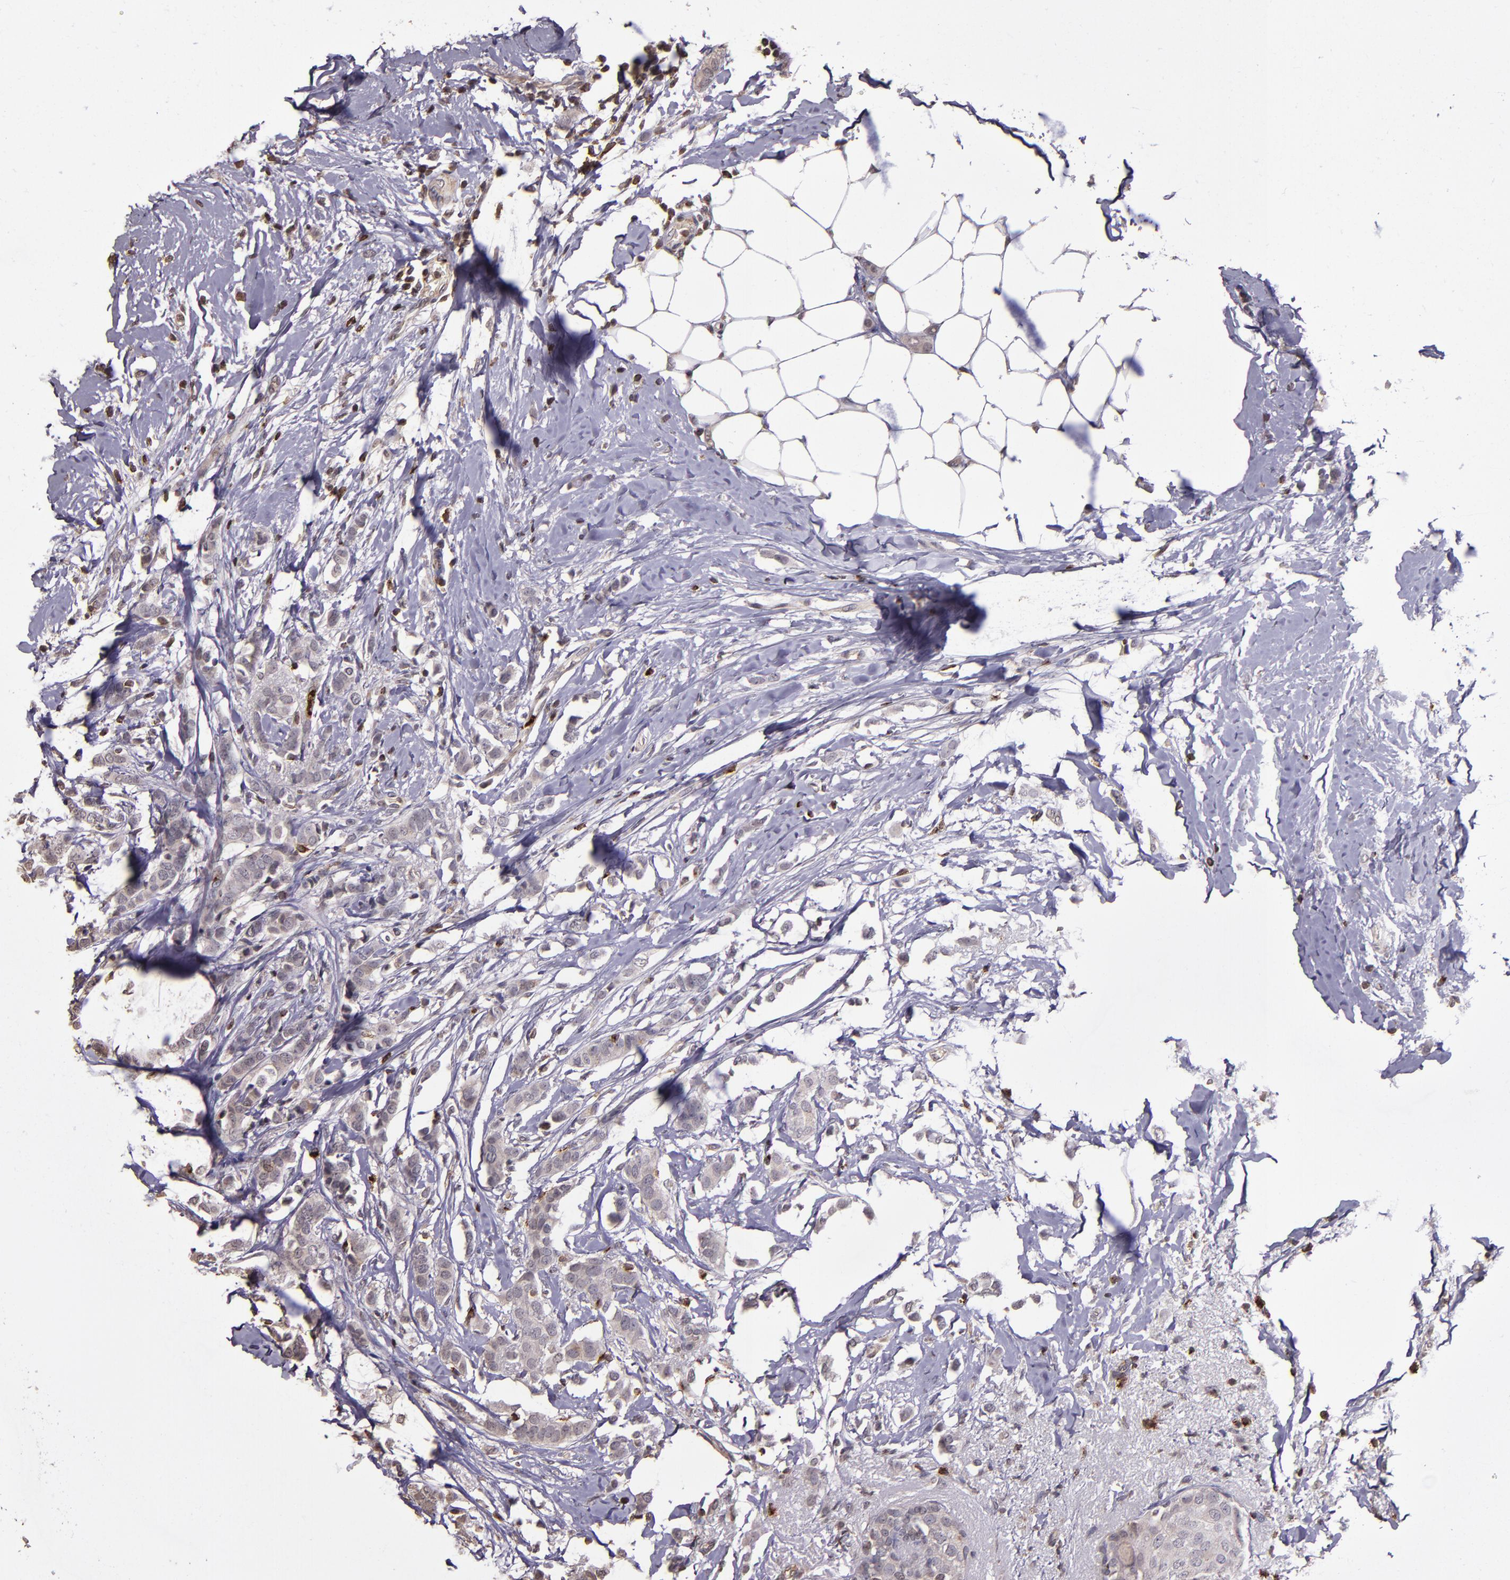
{"staining": {"intensity": "weak", "quantity": "<25%", "location": "cytoplasmic/membranous"}, "tissue": "breast cancer", "cell_type": "Tumor cells", "image_type": "cancer", "snomed": [{"axis": "morphology", "description": "Lobular carcinoma"}, {"axis": "topography", "description": "Breast"}], "caption": "This is an immunohistochemistry image of human breast lobular carcinoma. There is no positivity in tumor cells.", "gene": "SLC2A3", "patient": {"sex": "female", "age": 55}}